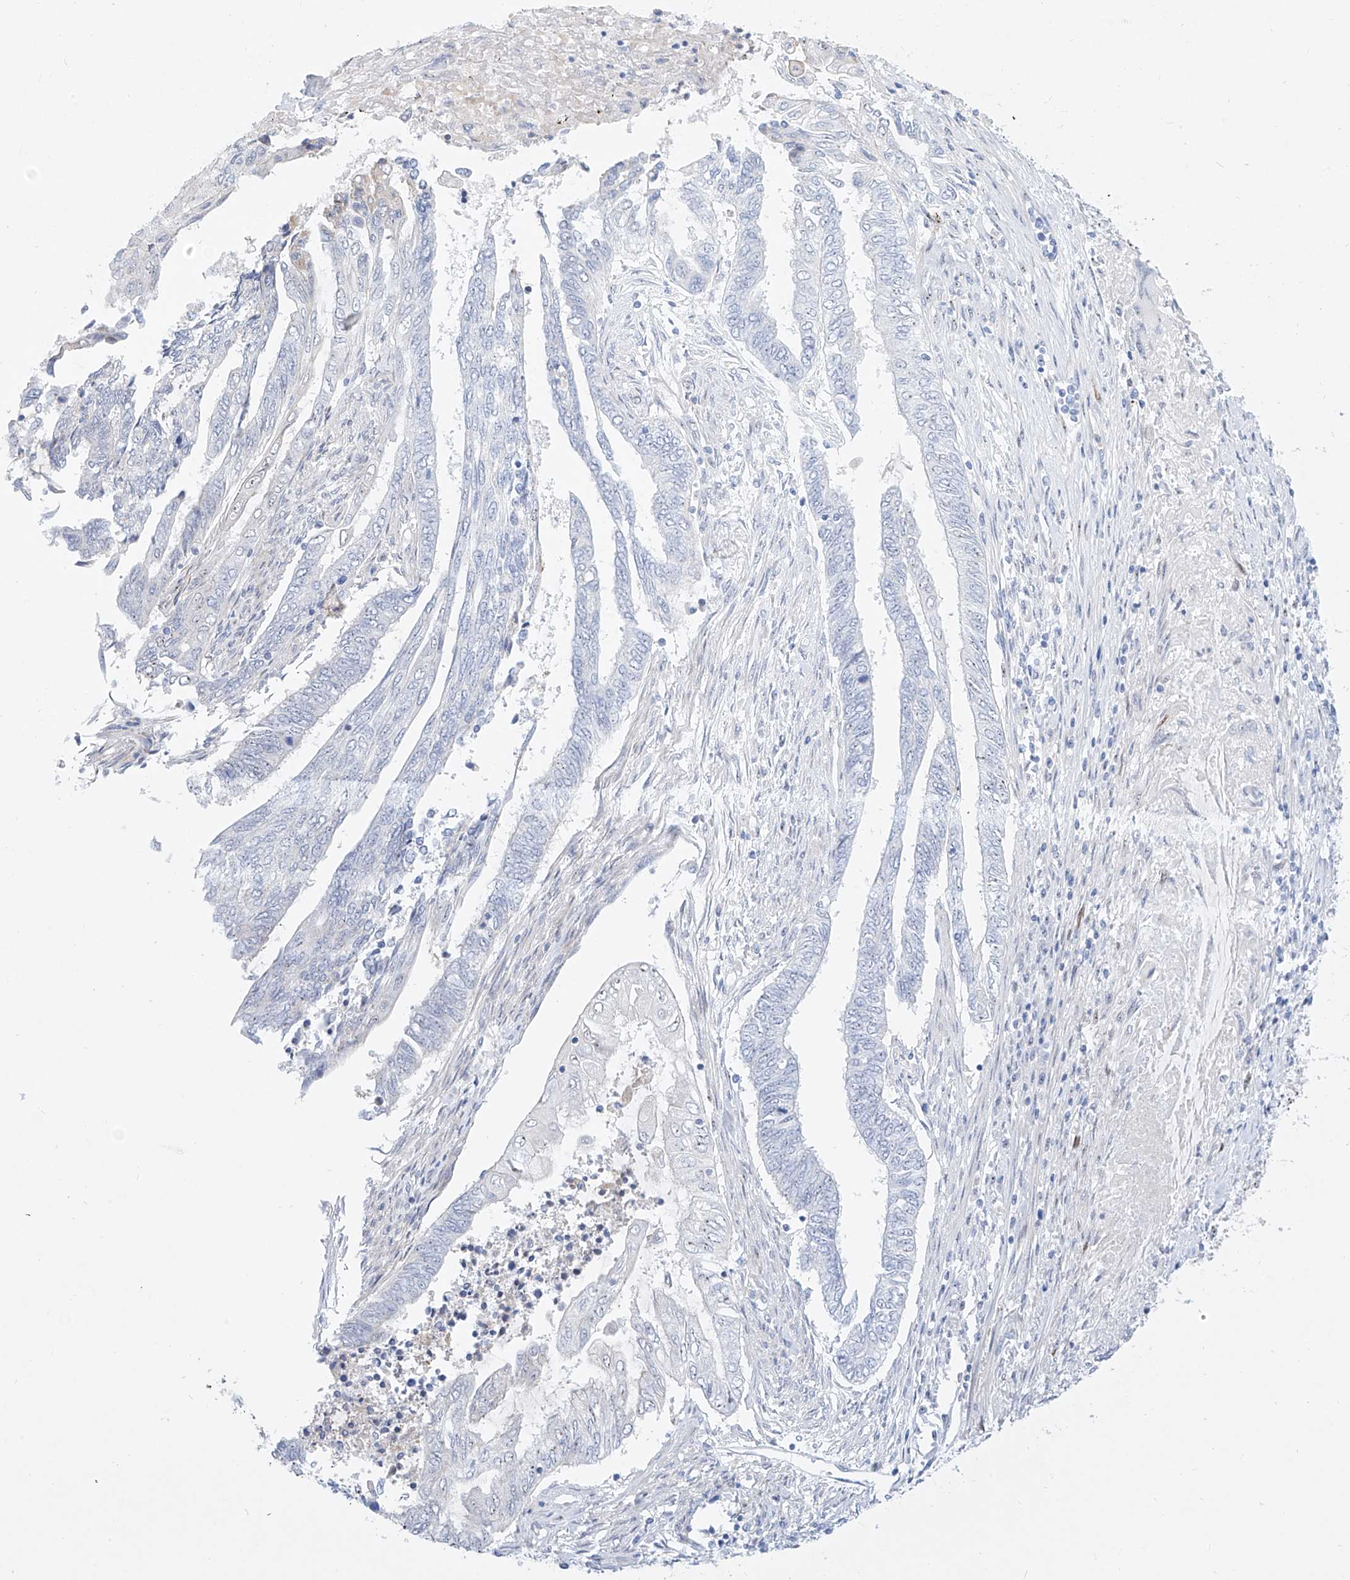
{"staining": {"intensity": "negative", "quantity": "none", "location": "none"}, "tissue": "endometrial cancer", "cell_type": "Tumor cells", "image_type": "cancer", "snomed": [{"axis": "morphology", "description": "Adenocarcinoma, NOS"}, {"axis": "topography", "description": "Uterus"}, {"axis": "topography", "description": "Endometrium"}], "caption": "Tumor cells are negative for protein expression in human endometrial adenocarcinoma.", "gene": "SNU13", "patient": {"sex": "female", "age": 70}}